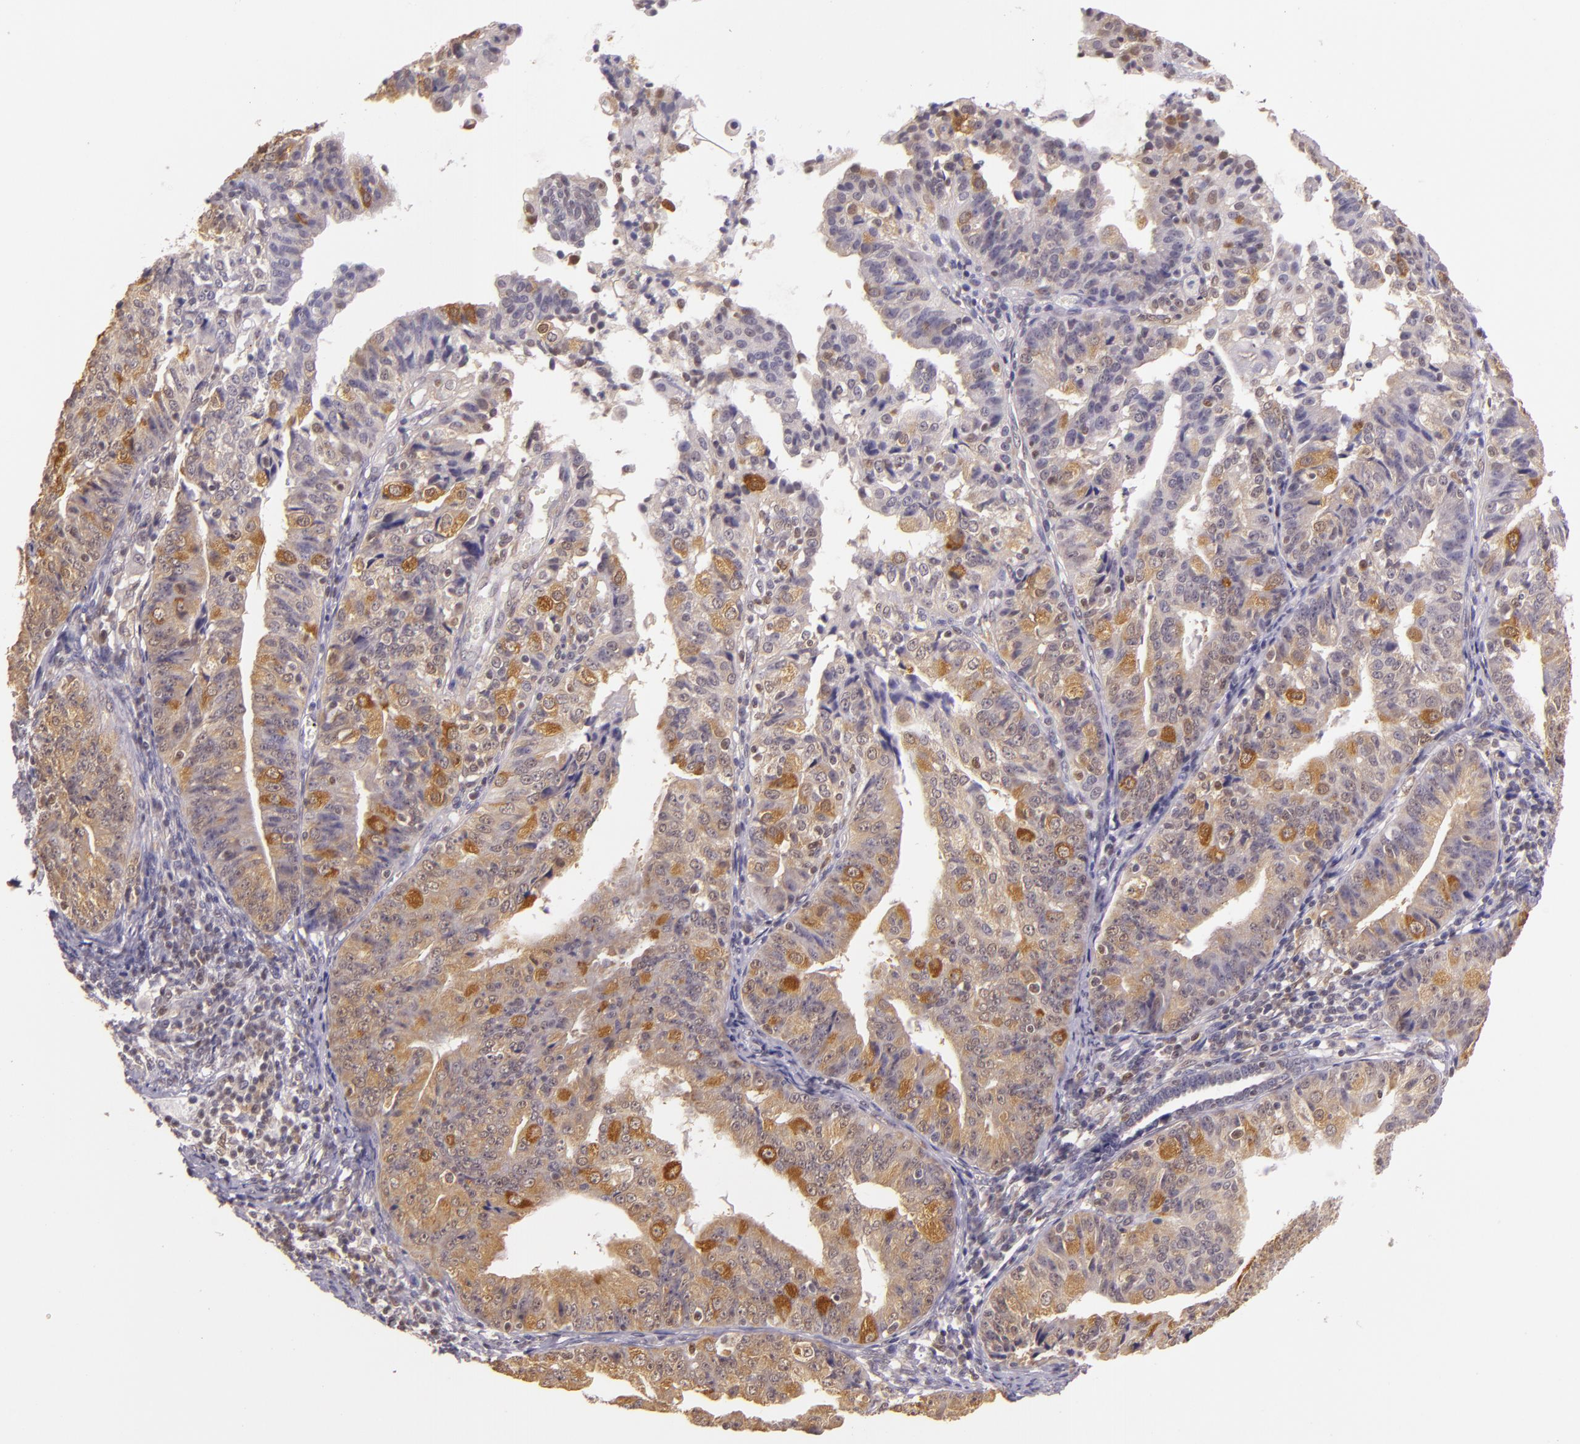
{"staining": {"intensity": "moderate", "quantity": "25%-75%", "location": "cytoplasmic/membranous,nuclear"}, "tissue": "endometrial cancer", "cell_type": "Tumor cells", "image_type": "cancer", "snomed": [{"axis": "morphology", "description": "Adenocarcinoma, NOS"}, {"axis": "topography", "description": "Endometrium"}], "caption": "High-power microscopy captured an immunohistochemistry (IHC) photomicrograph of endometrial cancer (adenocarcinoma), revealing moderate cytoplasmic/membranous and nuclear positivity in approximately 25%-75% of tumor cells. (DAB IHC, brown staining for protein, blue staining for nuclei).", "gene": "HSPA8", "patient": {"sex": "female", "age": 56}}